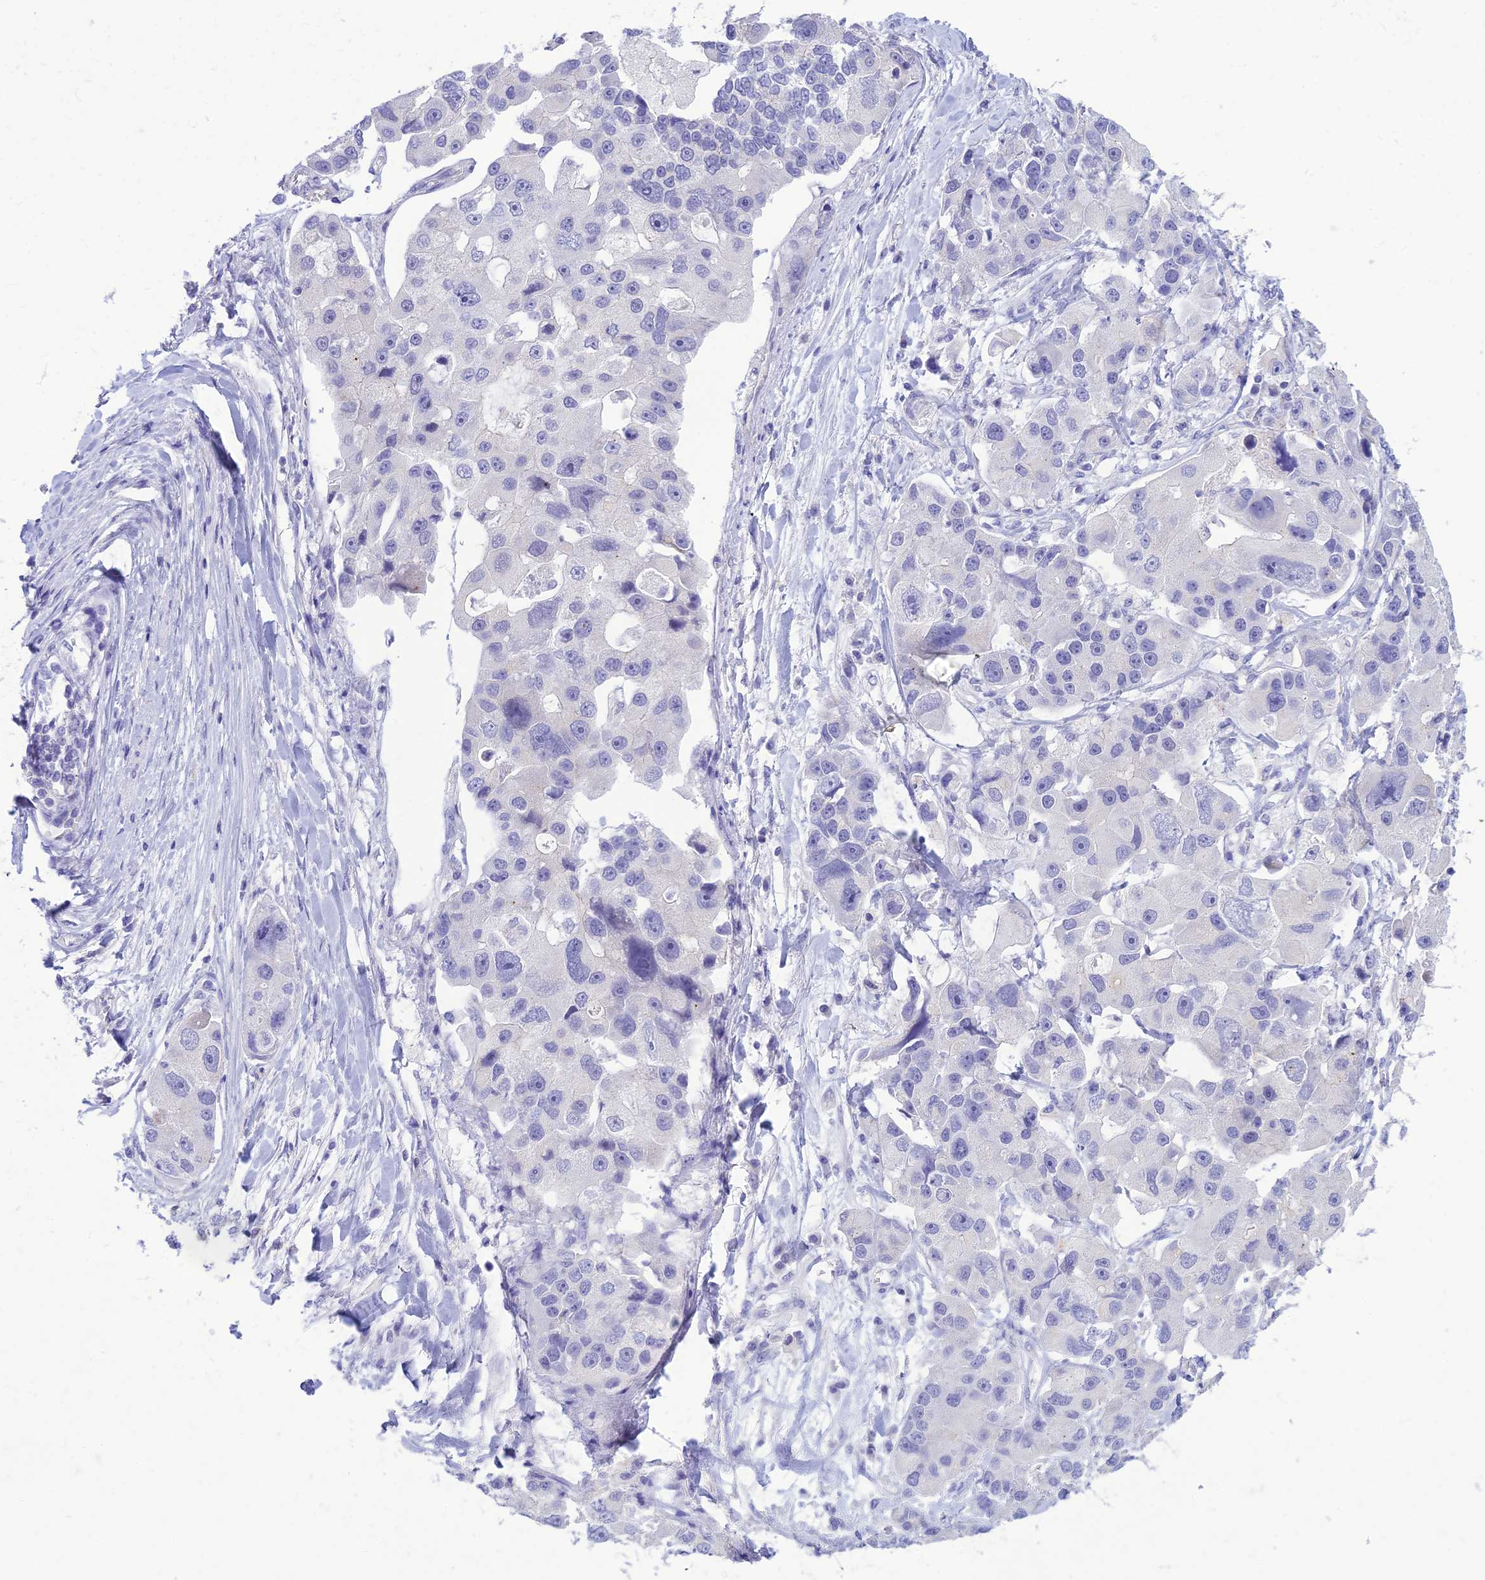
{"staining": {"intensity": "negative", "quantity": "none", "location": "none"}, "tissue": "lung cancer", "cell_type": "Tumor cells", "image_type": "cancer", "snomed": [{"axis": "morphology", "description": "Adenocarcinoma, NOS"}, {"axis": "topography", "description": "Lung"}], "caption": "Lung cancer (adenocarcinoma) was stained to show a protein in brown. There is no significant expression in tumor cells.", "gene": "DHDH", "patient": {"sex": "female", "age": 54}}